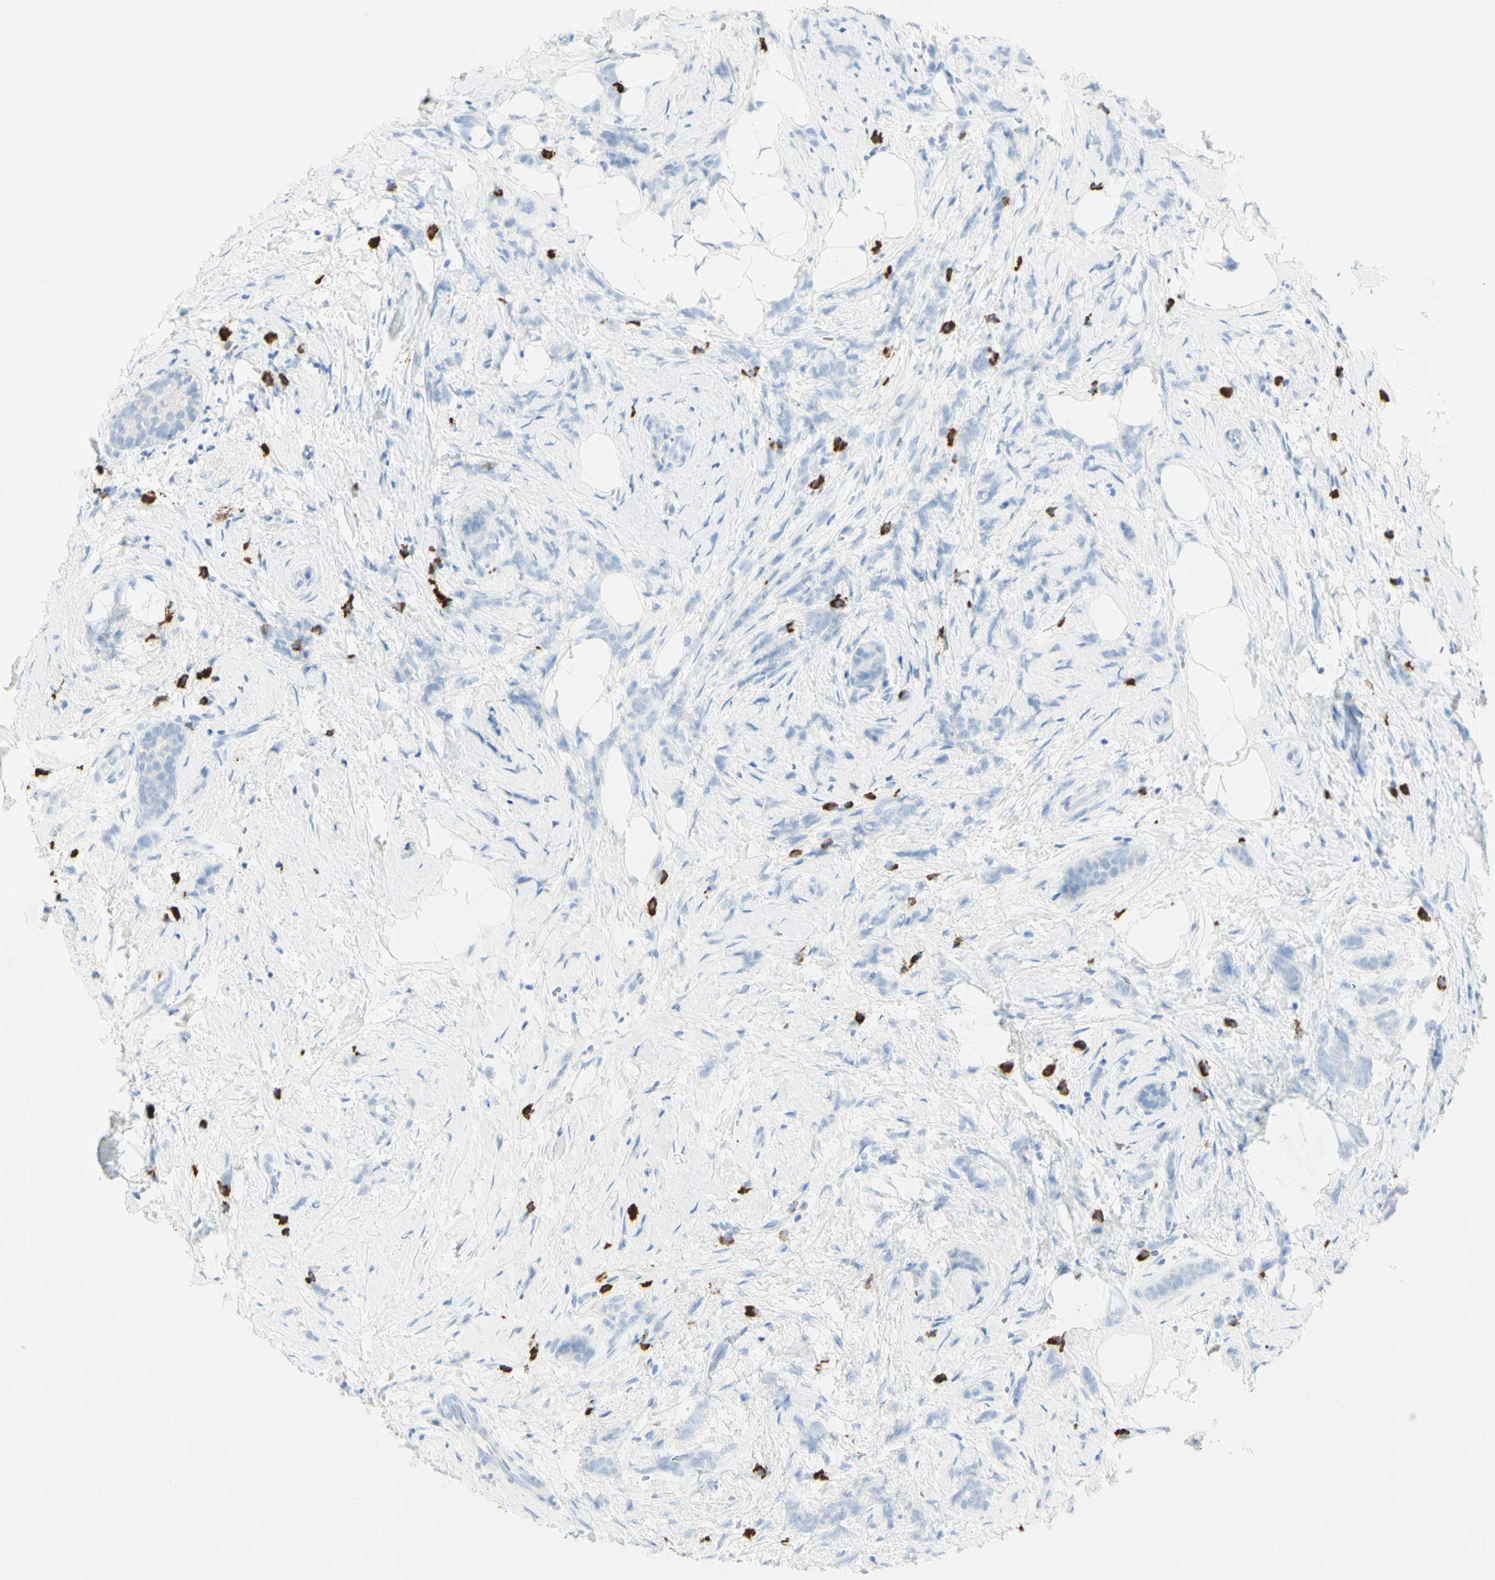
{"staining": {"intensity": "negative", "quantity": "none", "location": "none"}, "tissue": "breast cancer", "cell_type": "Tumor cells", "image_type": "cancer", "snomed": [{"axis": "morphology", "description": "Lobular carcinoma, in situ"}, {"axis": "morphology", "description": "Lobular carcinoma"}, {"axis": "topography", "description": "Breast"}], "caption": "DAB (3,3'-diaminobenzidine) immunohistochemical staining of human breast cancer (lobular carcinoma) displays no significant staining in tumor cells.", "gene": "LETM1", "patient": {"sex": "female", "age": 41}}